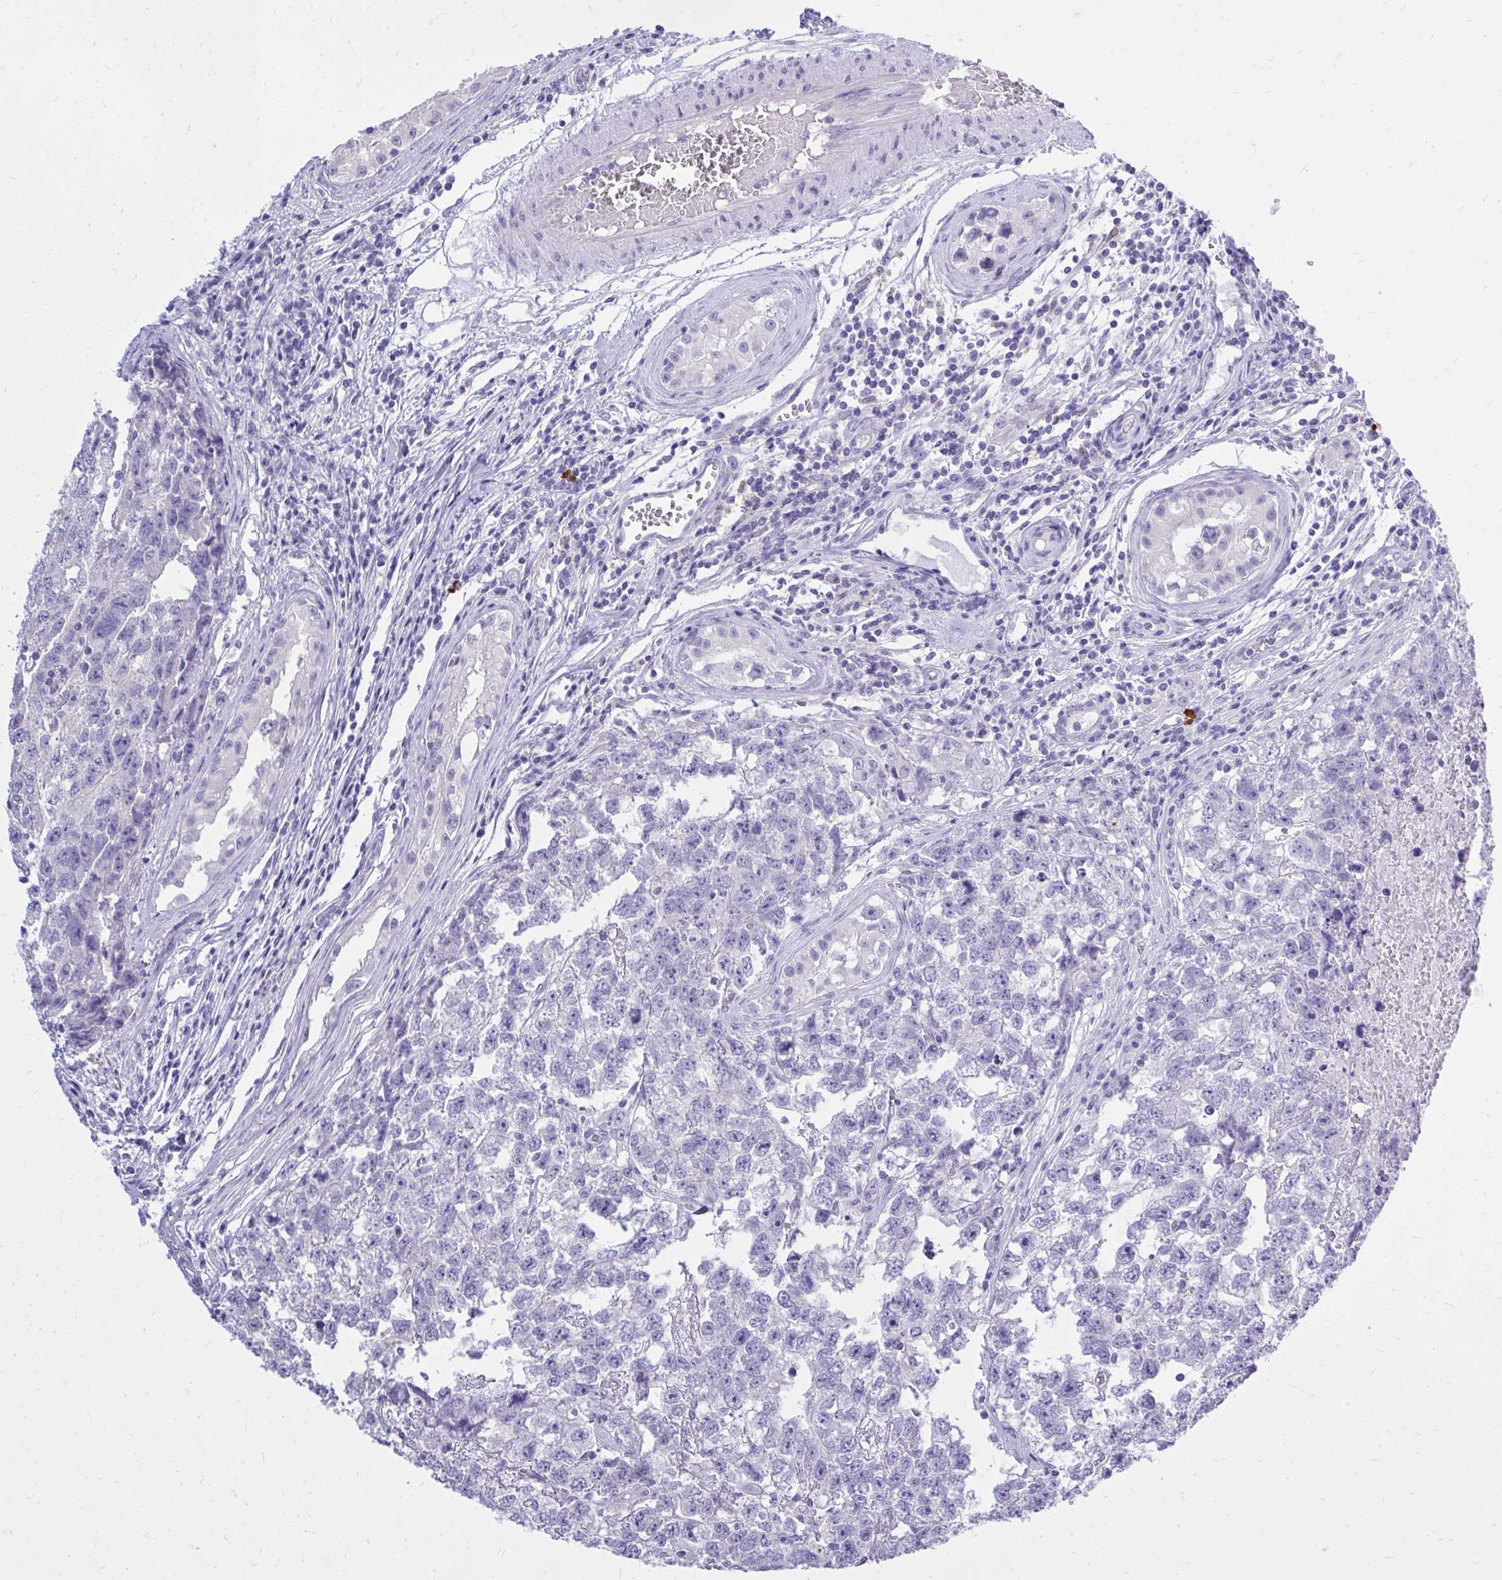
{"staining": {"intensity": "negative", "quantity": "none", "location": "none"}, "tissue": "testis cancer", "cell_type": "Tumor cells", "image_type": "cancer", "snomed": [{"axis": "morphology", "description": "Carcinoma, Embryonal, NOS"}, {"axis": "topography", "description": "Testis"}], "caption": "The photomicrograph reveals no staining of tumor cells in testis cancer (embryonal carcinoma).", "gene": "PSD", "patient": {"sex": "male", "age": 22}}